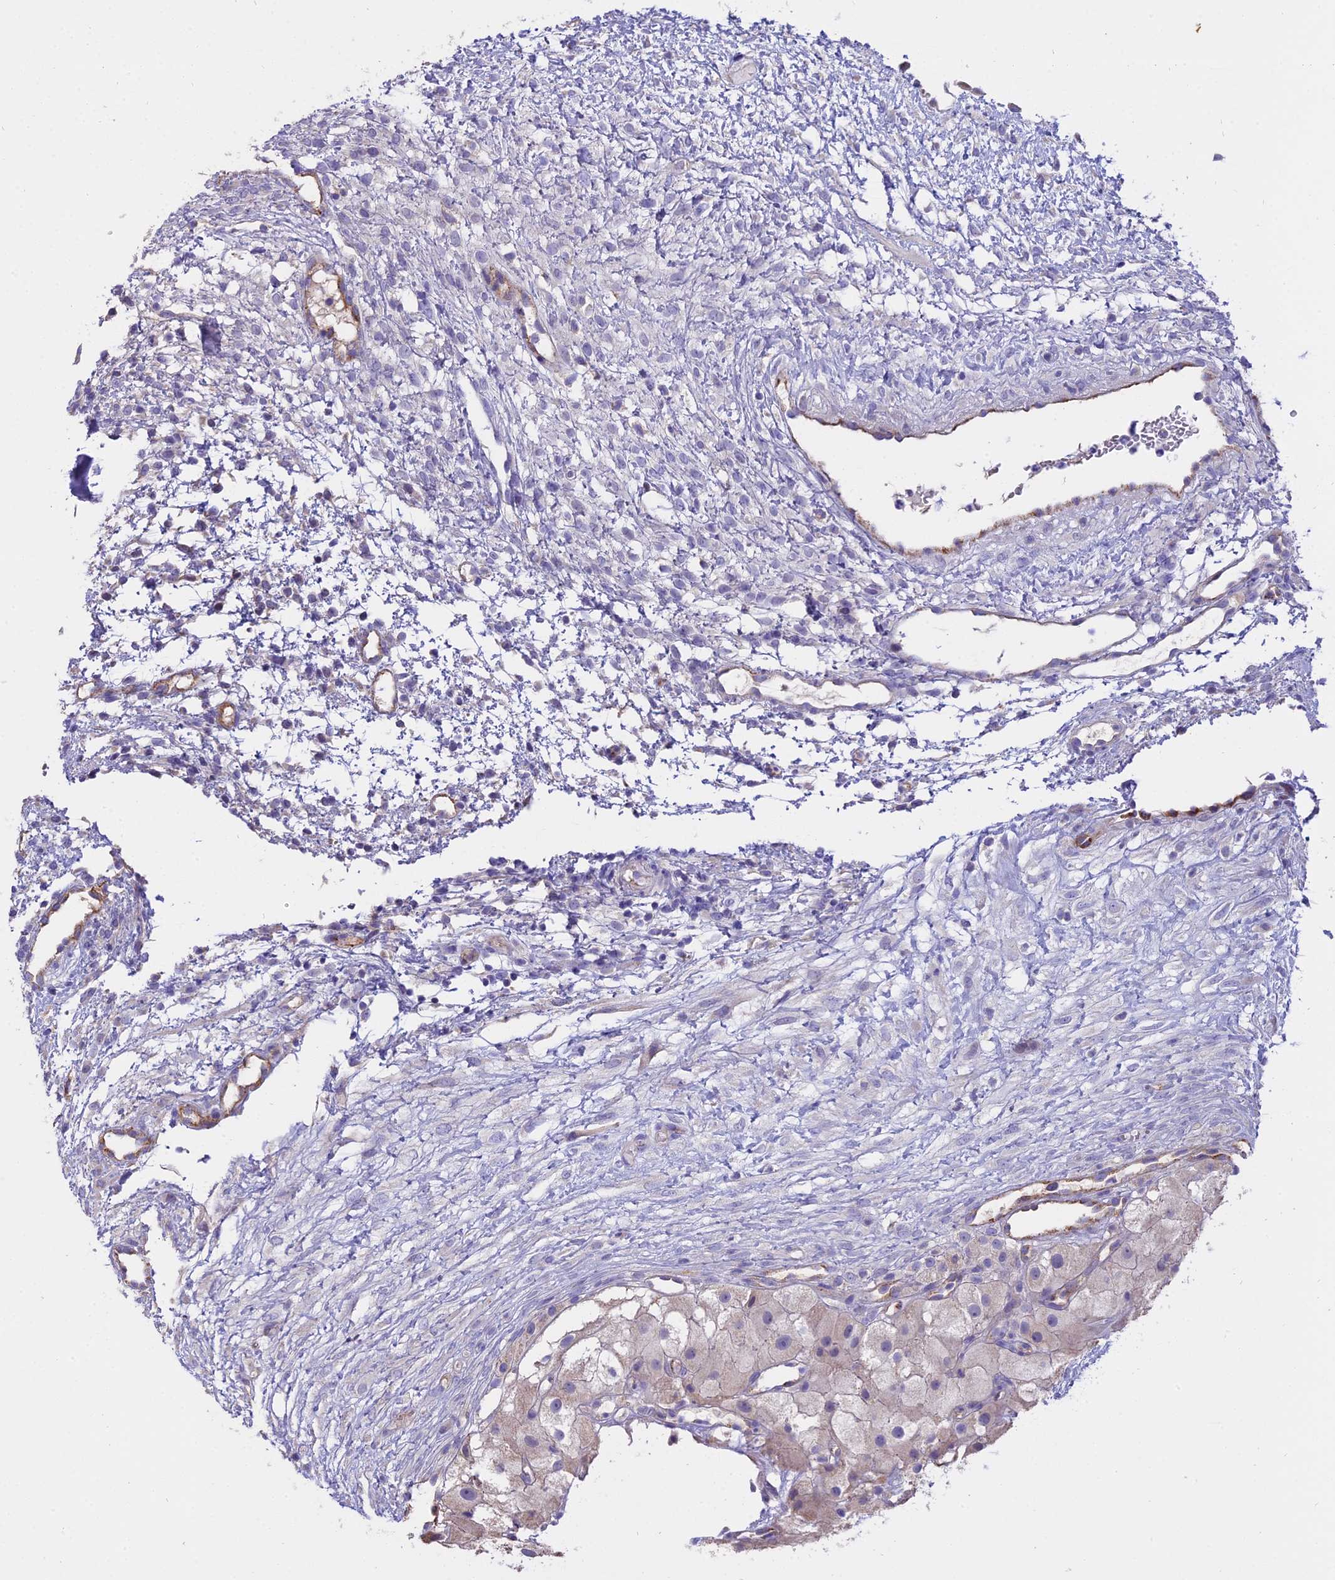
{"staining": {"intensity": "negative", "quantity": "none", "location": "none"}, "tissue": "ovary", "cell_type": "Ovarian stroma cells", "image_type": "normal", "snomed": [{"axis": "morphology", "description": "Normal tissue, NOS"}, {"axis": "morphology", "description": "Cyst, NOS"}, {"axis": "topography", "description": "Ovary"}], "caption": "IHC of benign ovary demonstrates no staining in ovarian stroma cells. (Stains: DAB immunohistochemistry (IHC) with hematoxylin counter stain, Microscopy: brightfield microscopy at high magnification).", "gene": "WFDC2", "patient": {"sex": "female", "age": 18}}